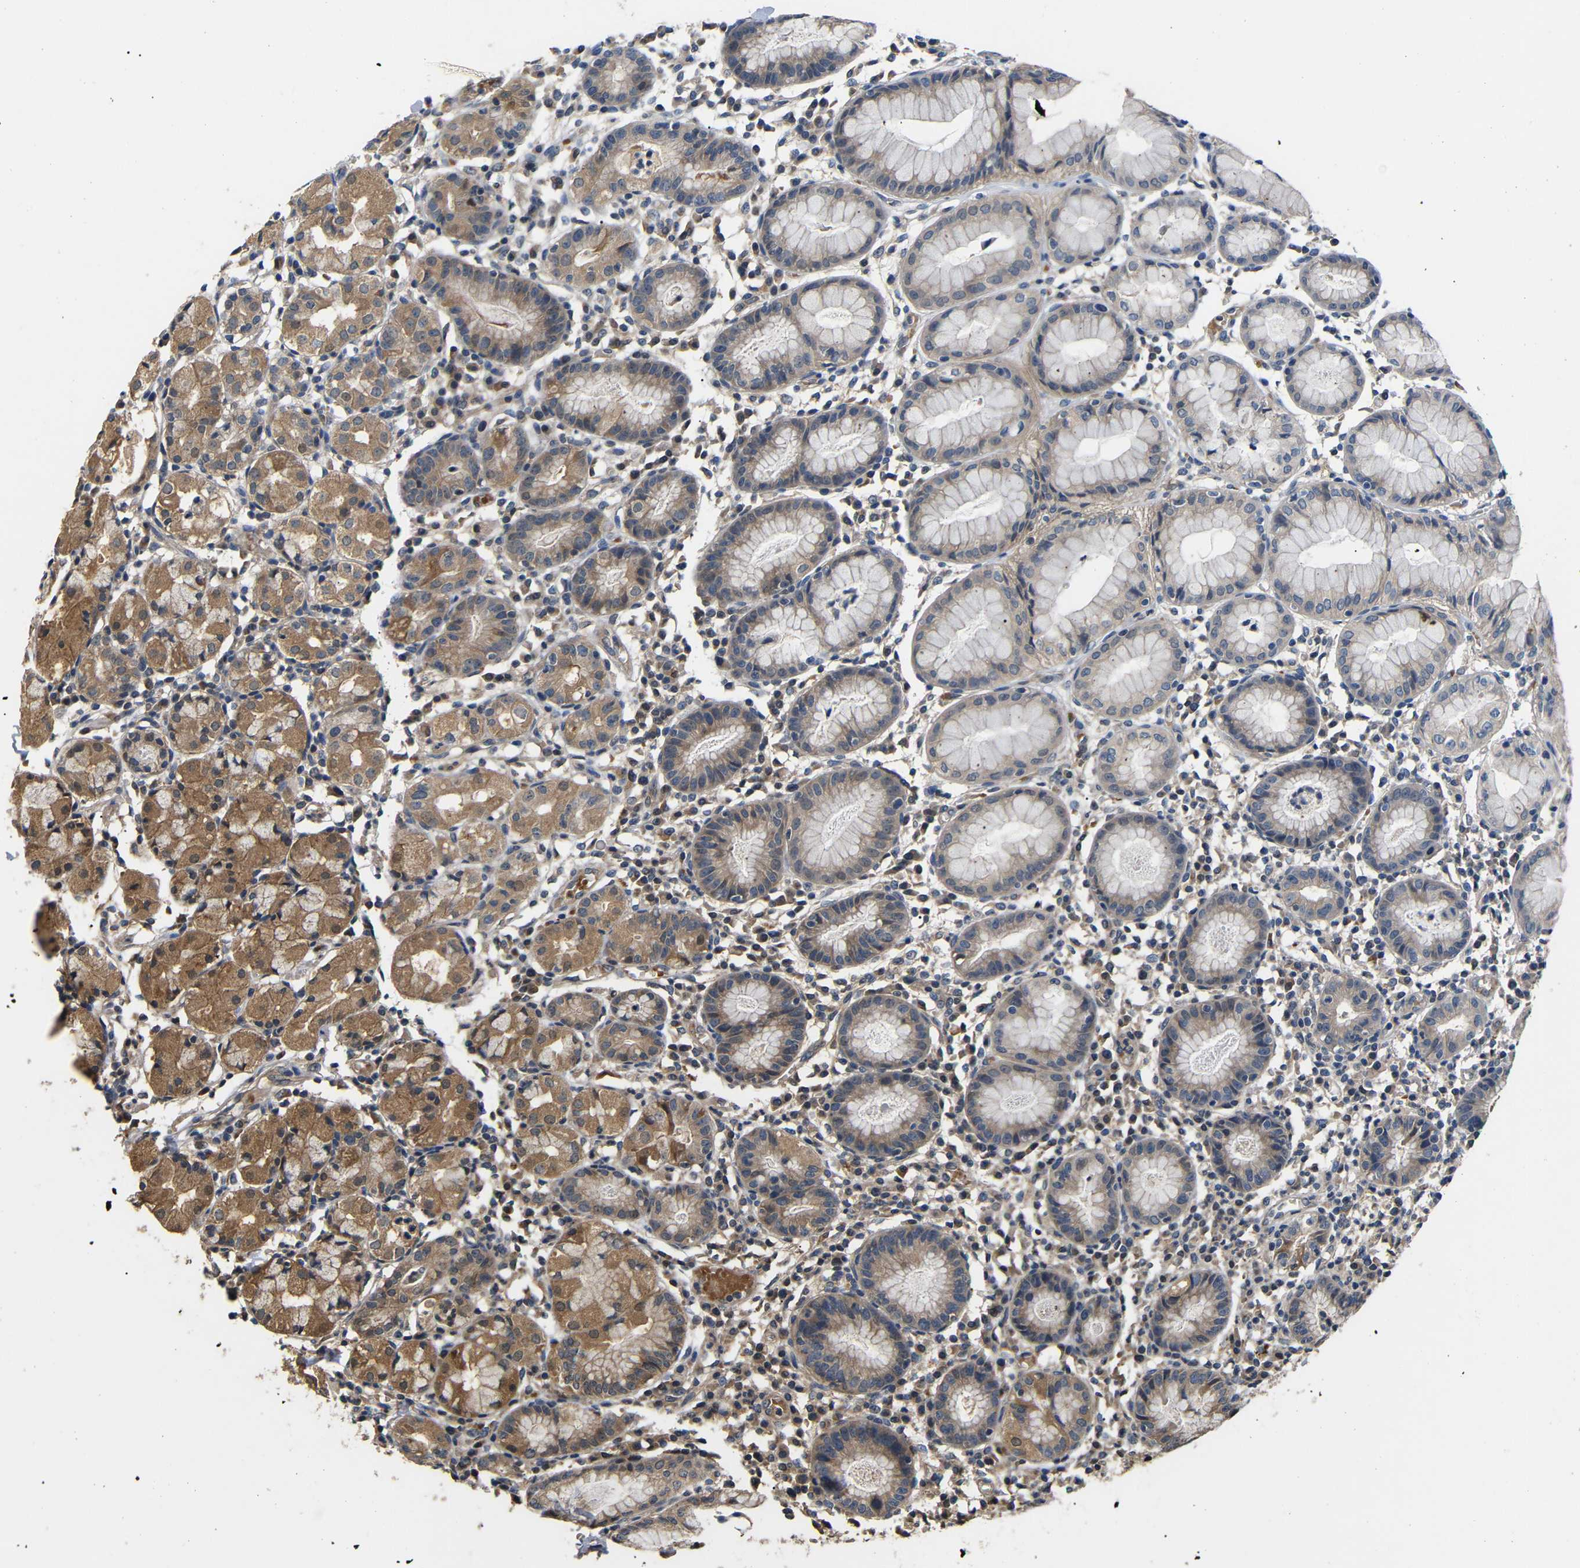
{"staining": {"intensity": "moderate", "quantity": "25%-75%", "location": "cytoplasmic/membranous"}, "tissue": "stomach", "cell_type": "Glandular cells", "image_type": "normal", "snomed": [{"axis": "morphology", "description": "Normal tissue, NOS"}, {"axis": "topography", "description": "Stomach"}, {"axis": "topography", "description": "Stomach, lower"}], "caption": "Glandular cells reveal medium levels of moderate cytoplasmic/membranous positivity in approximately 25%-75% of cells in benign stomach.", "gene": "DDR1", "patient": {"sex": "female", "age": 75}}